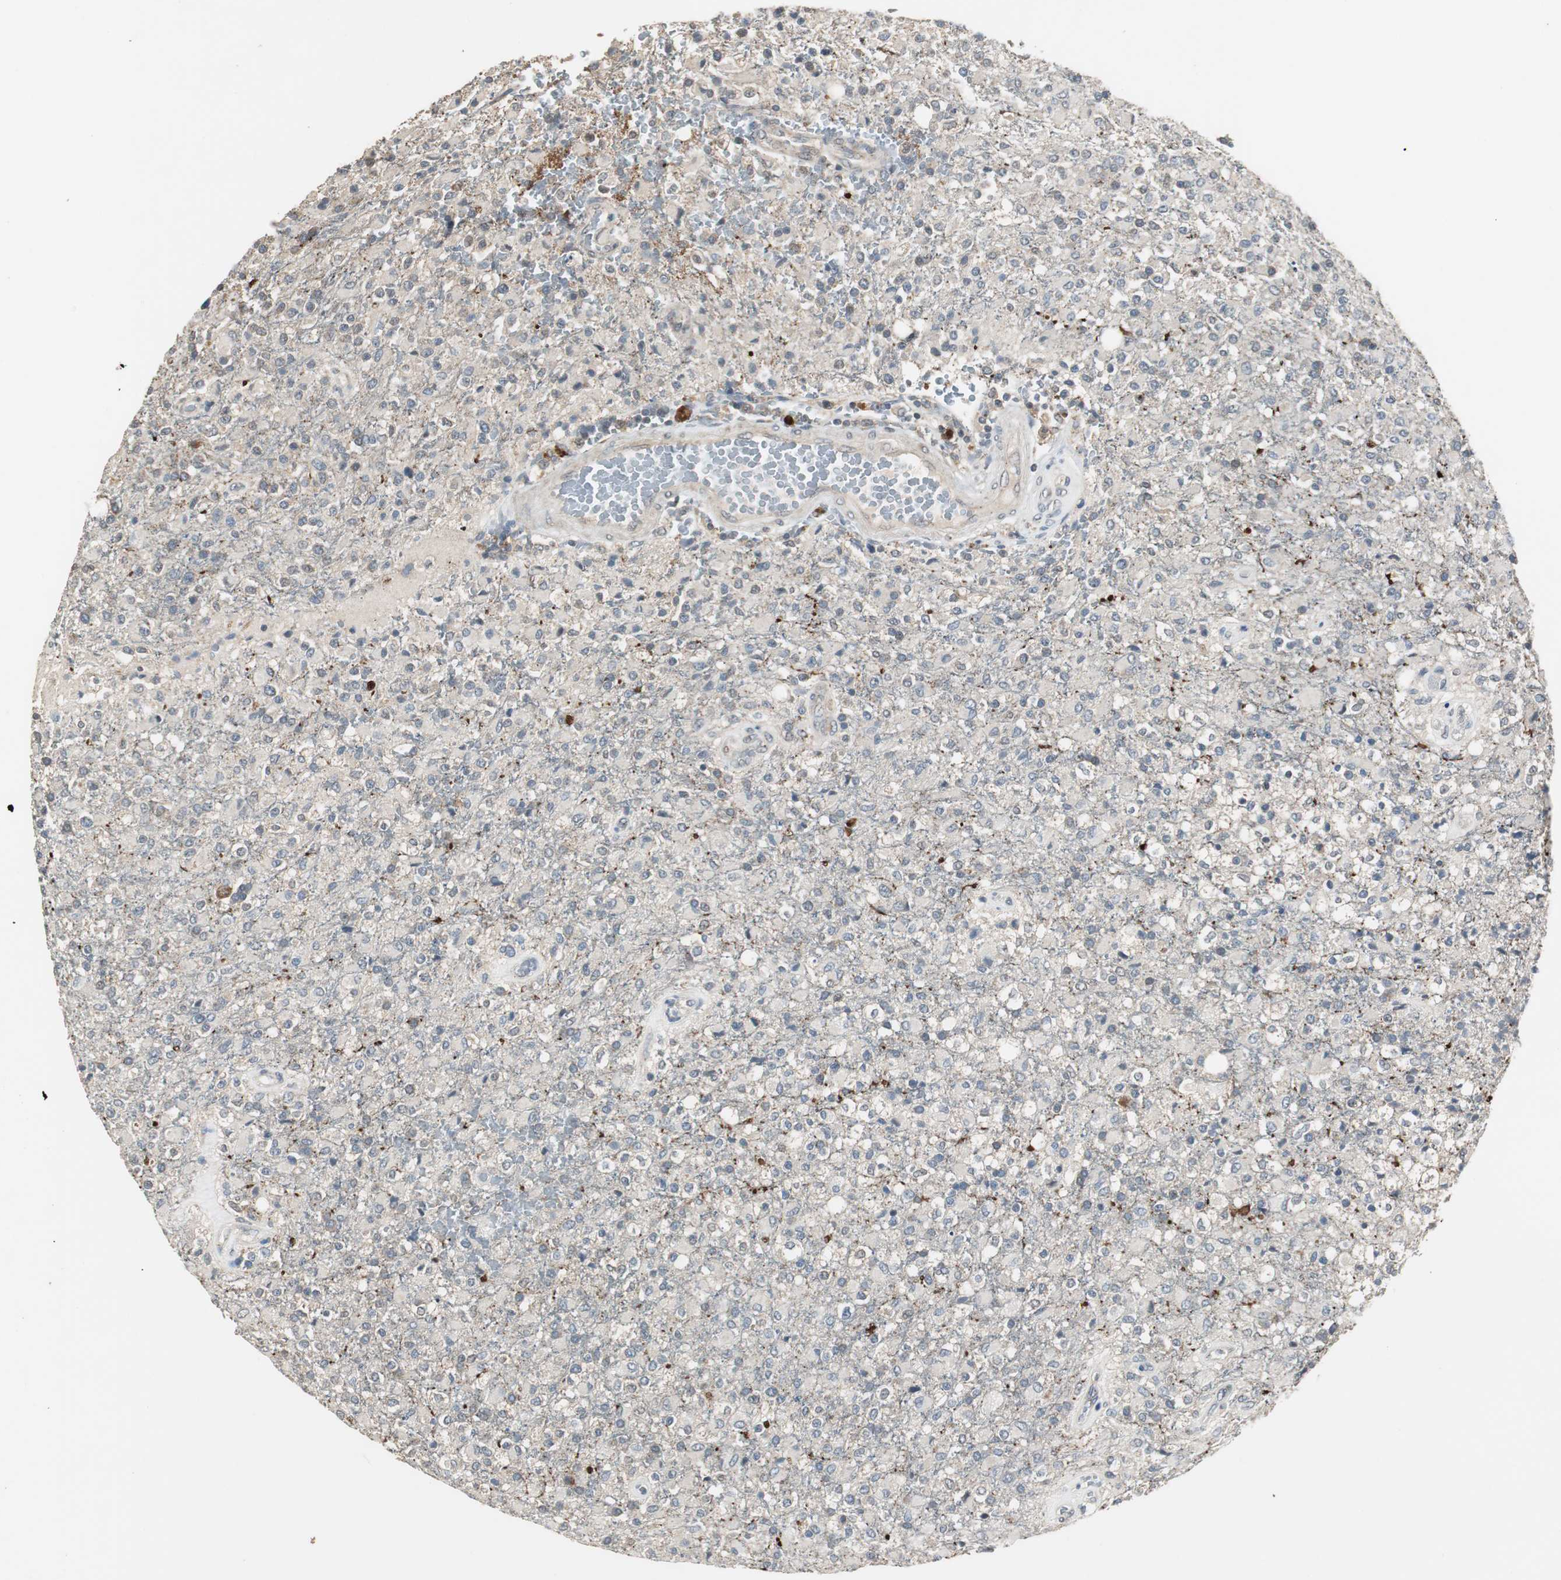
{"staining": {"intensity": "moderate", "quantity": "<25%", "location": "cytoplasmic/membranous"}, "tissue": "glioma", "cell_type": "Tumor cells", "image_type": "cancer", "snomed": [{"axis": "morphology", "description": "Glioma, malignant, High grade"}, {"axis": "topography", "description": "Brain"}], "caption": "Glioma stained with a protein marker demonstrates moderate staining in tumor cells.", "gene": "PTPRN2", "patient": {"sex": "male", "age": 71}}